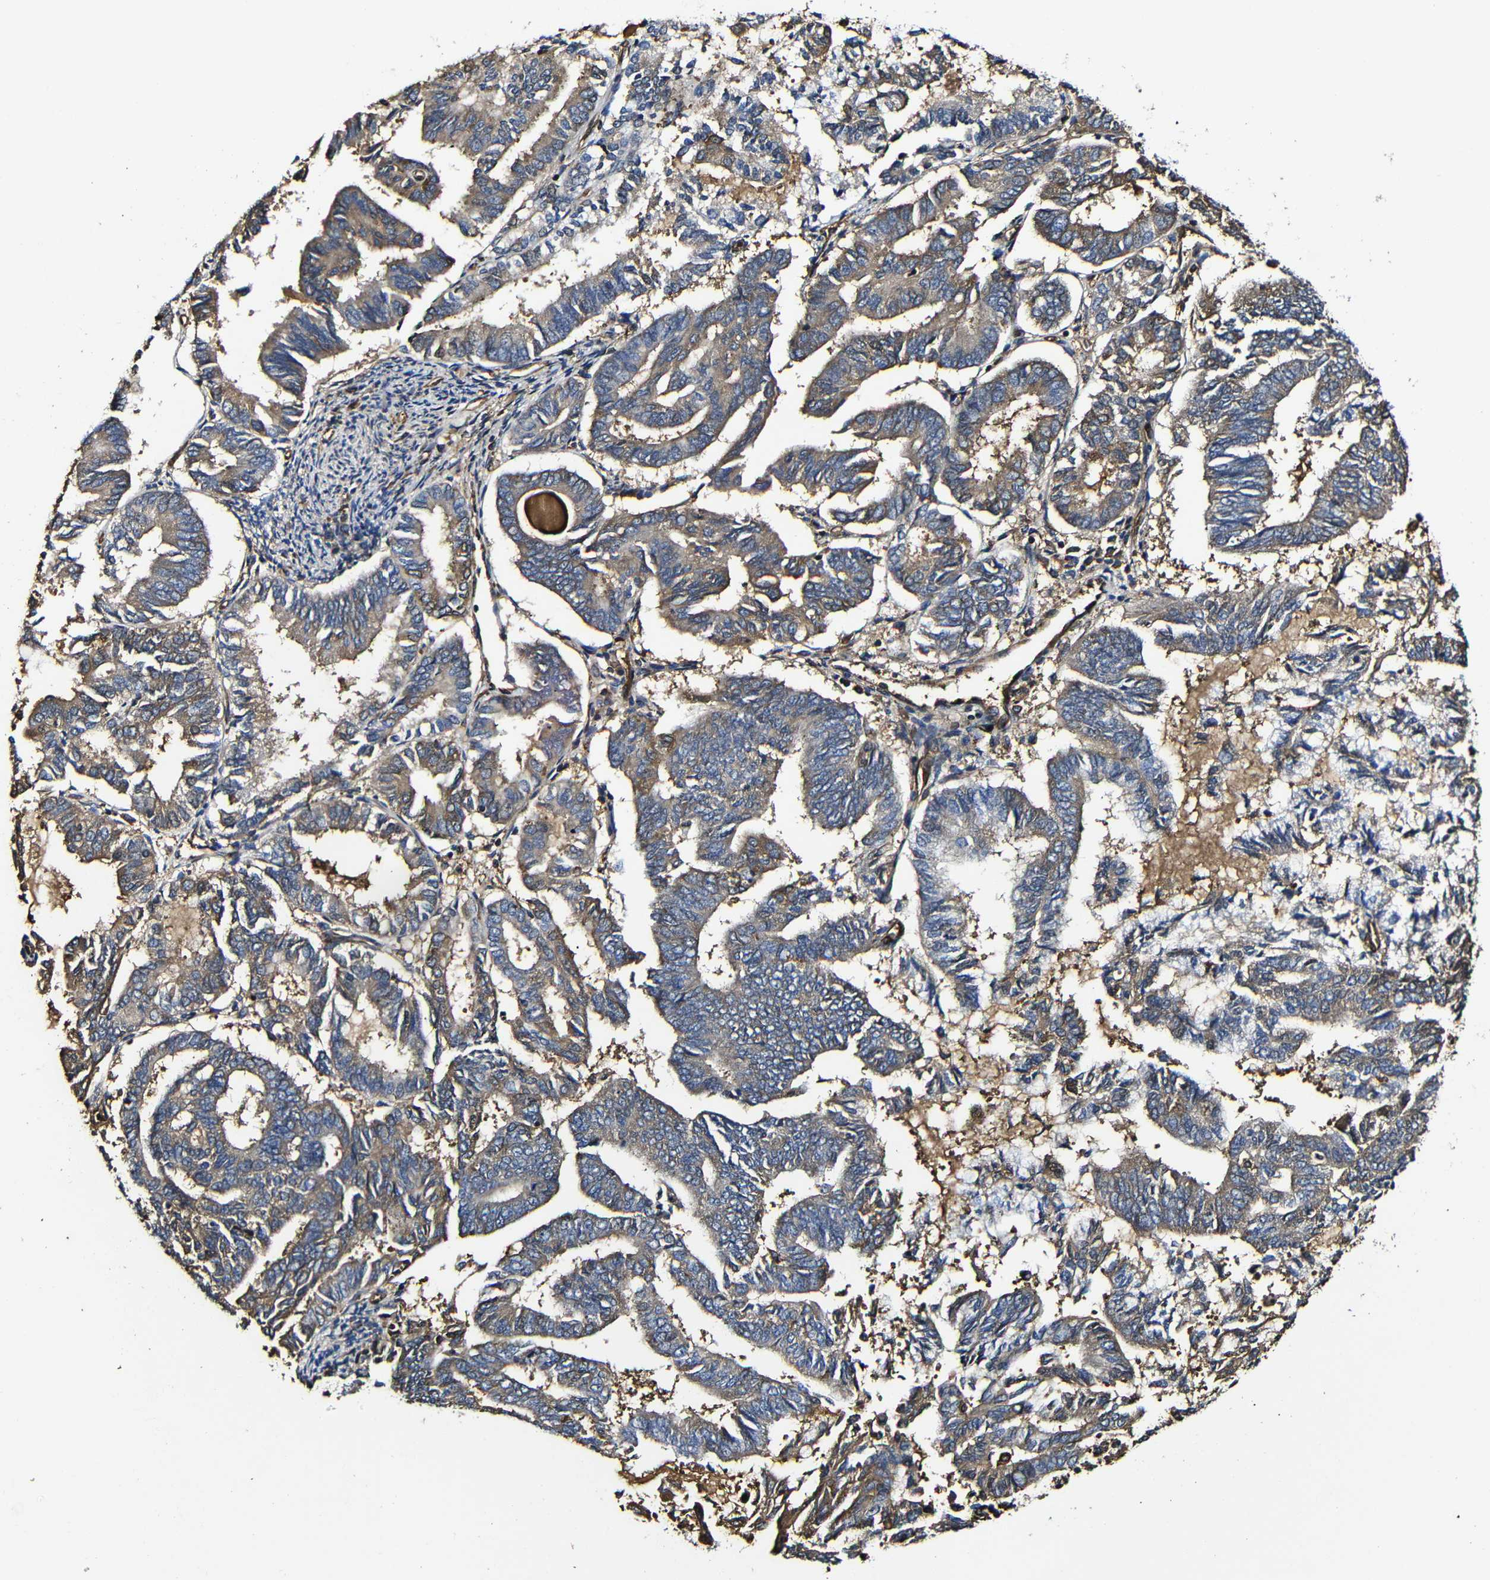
{"staining": {"intensity": "moderate", "quantity": ">75%", "location": "cytoplasmic/membranous"}, "tissue": "endometrial cancer", "cell_type": "Tumor cells", "image_type": "cancer", "snomed": [{"axis": "morphology", "description": "Adenocarcinoma, NOS"}, {"axis": "topography", "description": "Endometrium"}], "caption": "Protein analysis of endometrial adenocarcinoma tissue reveals moderate cytoplasmic/membranous expression in about >75% of tumor cells.", "gene": "MSN", "patient": {"sex": "female", "age": 86}}